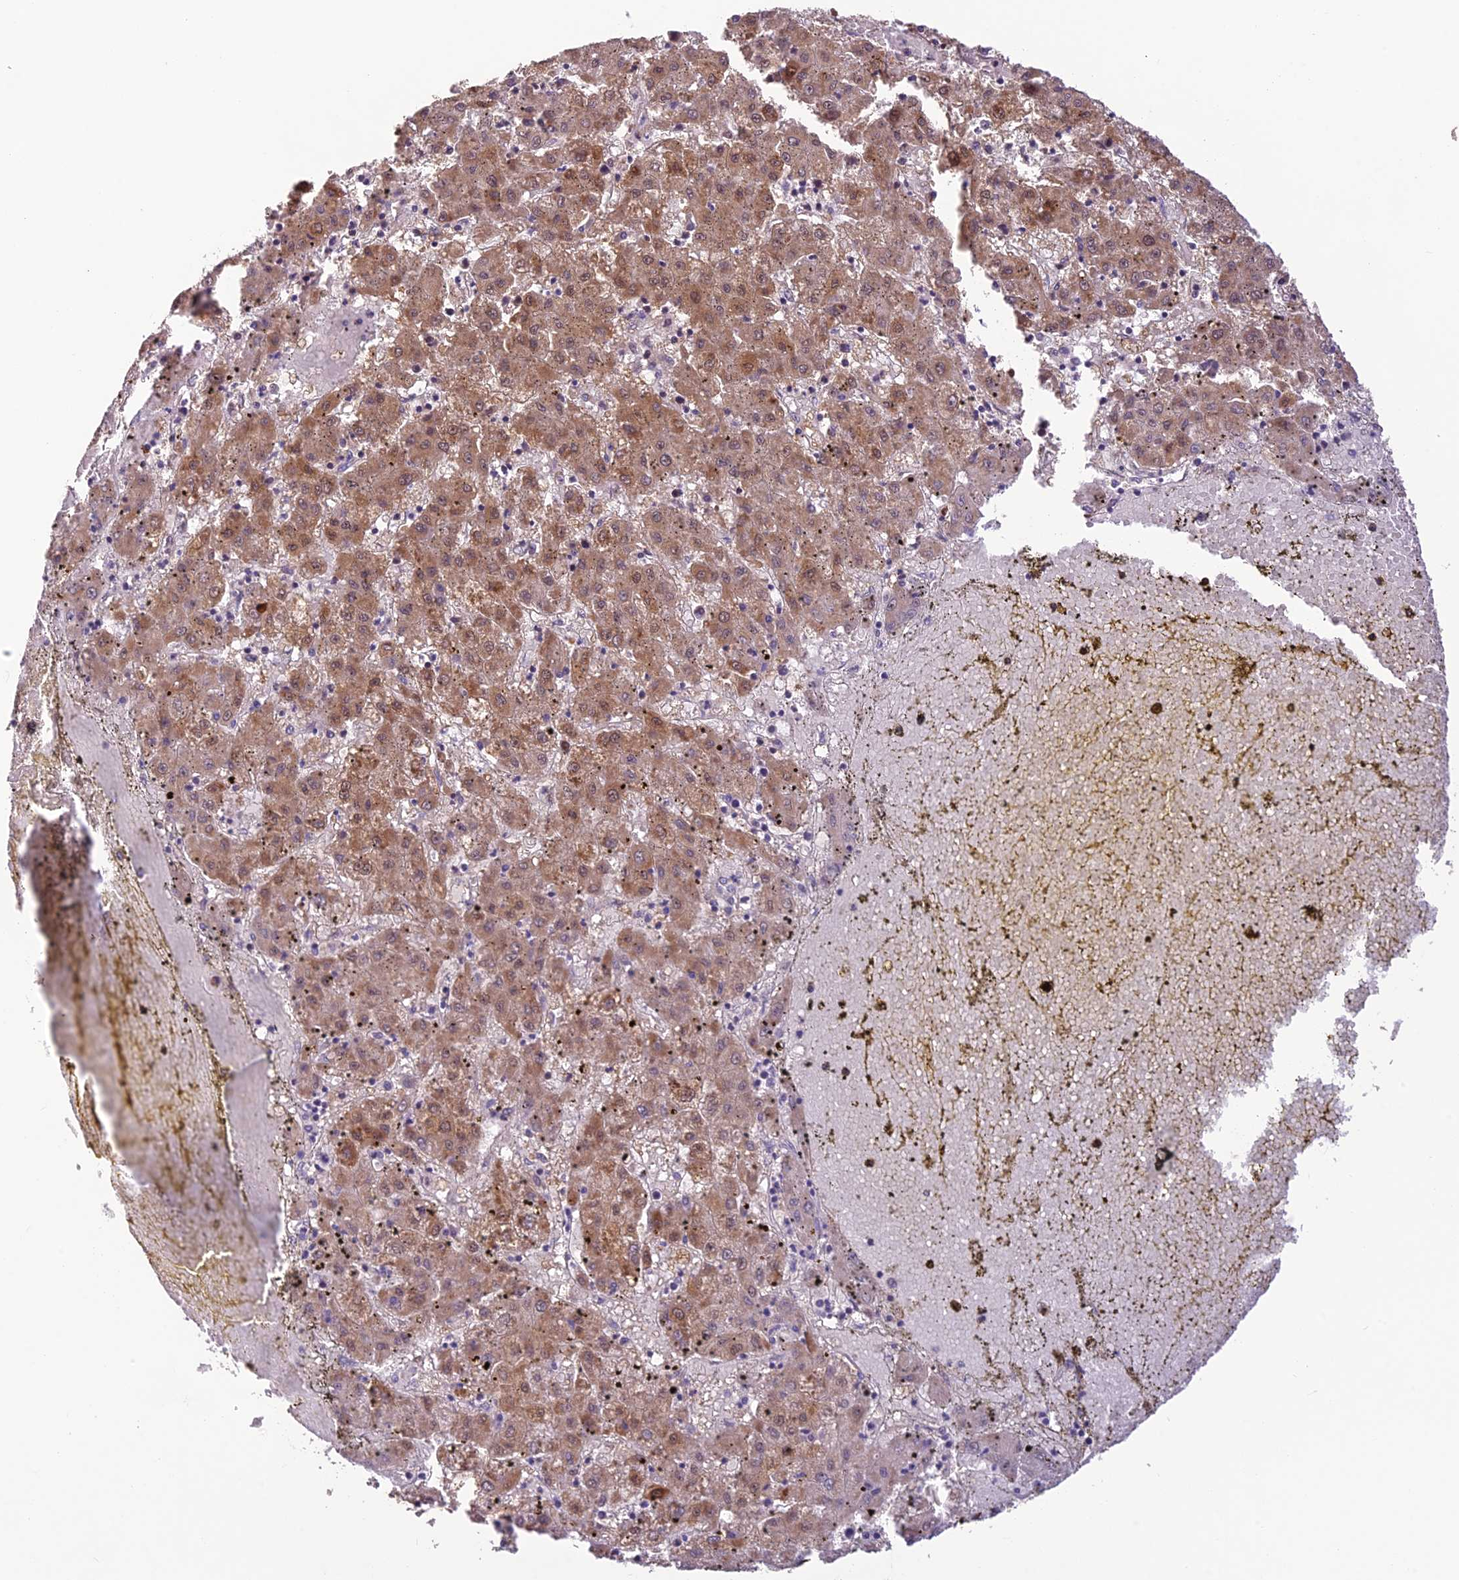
{"staining": {"intensity": "moderate", "quantity": ">75%", "location": "cytoplasmic/membranous,nuclear"}, "tissue": "liver cancer", "cell_type": "Tumor cells", "image_type": "cancer", "snomed": [{"axis": "morphology", "description": "Carcinoma, Hepatocellular, NOS"}, {"axis": "topography", "description": "Liver"}], "caption": "Tumor cells exhibit moderate cytoplasmic/membranous and nuclear staining in about >75% of cells in liver cancer.", "gene": "ASPDH", "patient": {"sex": "male", "age": 72}}